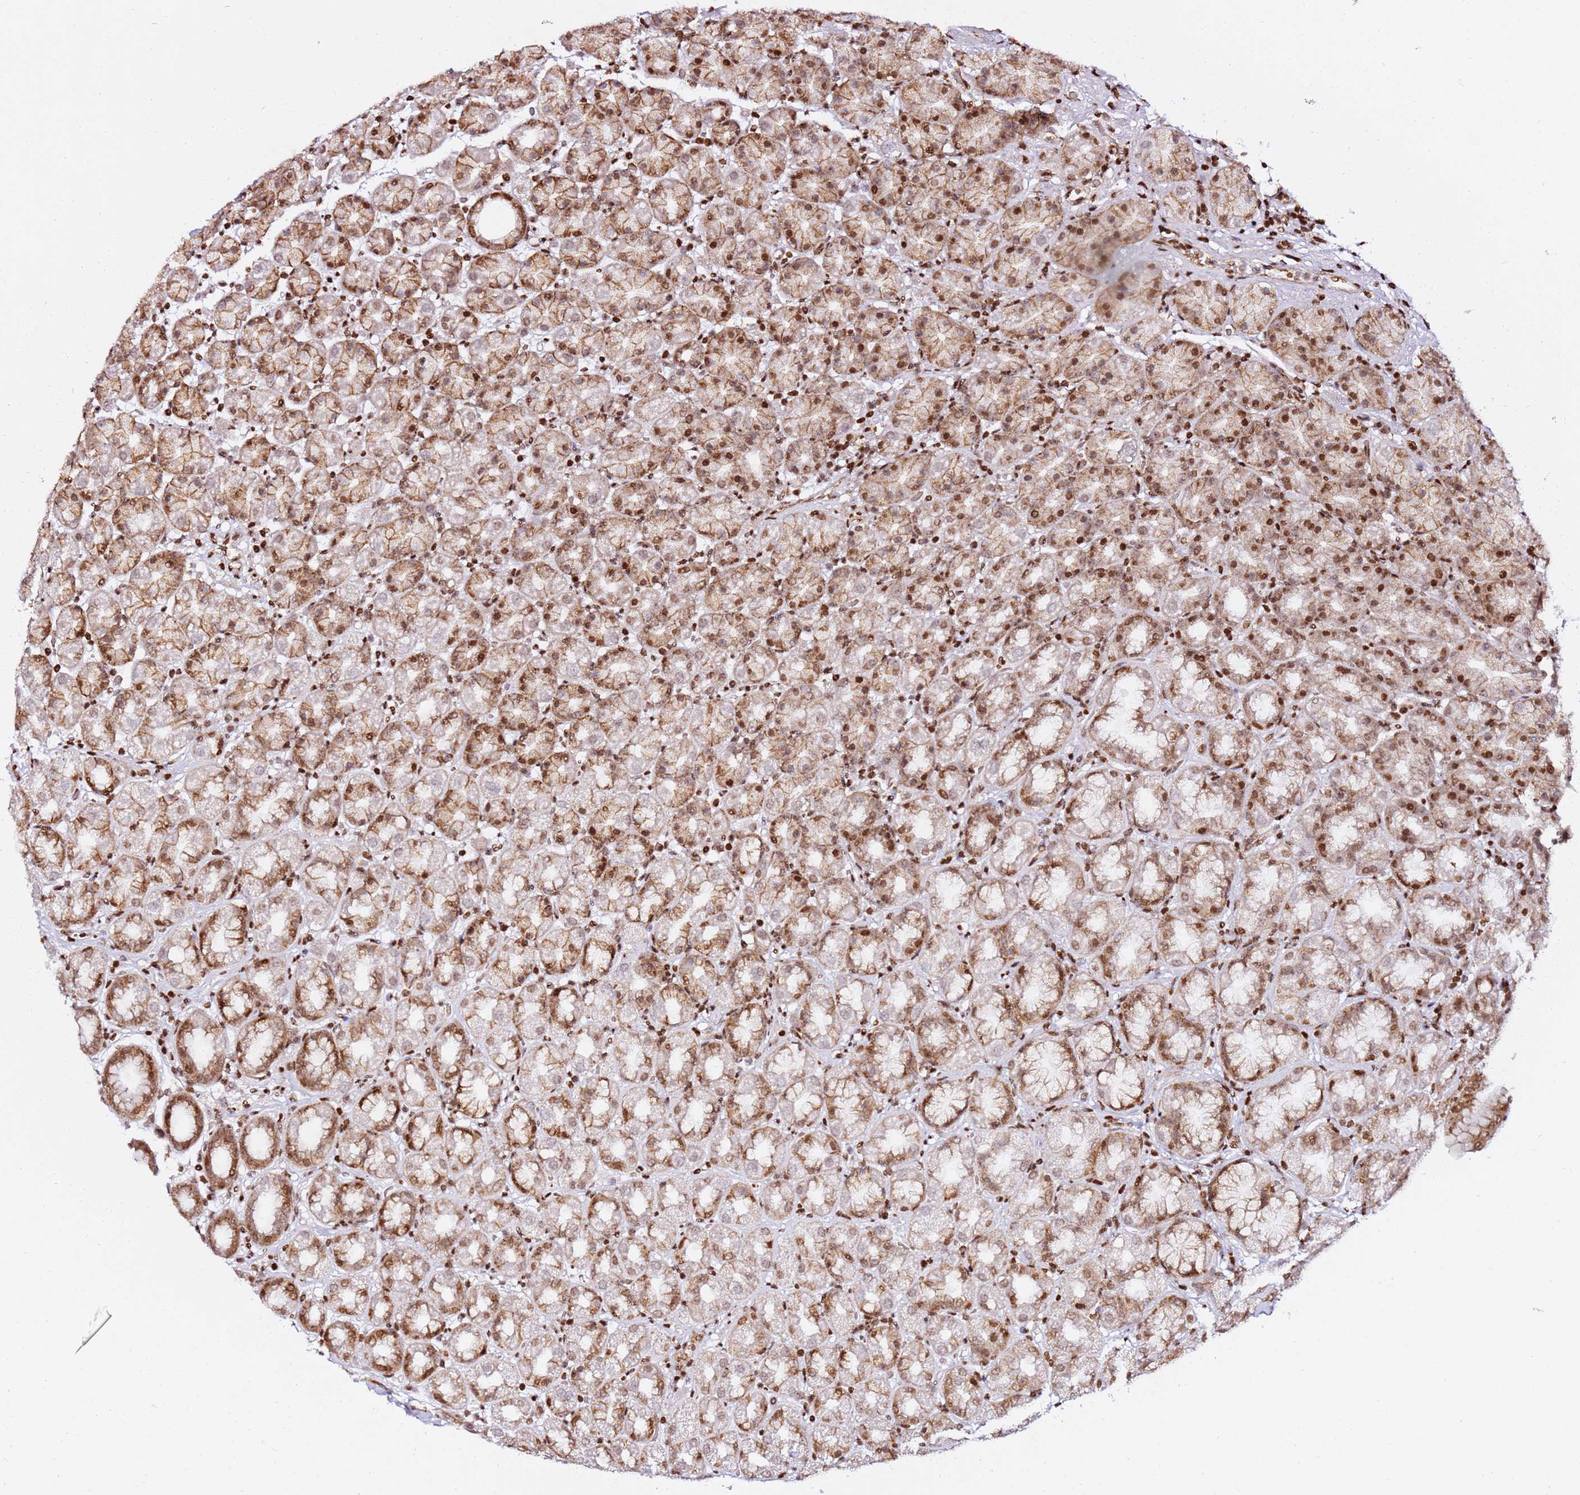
{"staining": {"intensity": "strong", "quantity": "25%-75%", "location": "cytoplasmic/membranous,nuclear"}, "tissue": "stomach", "cell_type": "Glandular cells", "image_type": "normal", "snomed": [{"axis": "morphology", "description": "Normal tissue, NOS"}, {"axis": "topography", "description": "Stomach, upper"}], "caption": "Protein analysis of normal stomach shows strong cytoplasmic/membranous,nuclear expression in approximately 25%-75% of glandular cells.", "gene": "GBP2", "patient": {"sex": "male", "age": 68}}